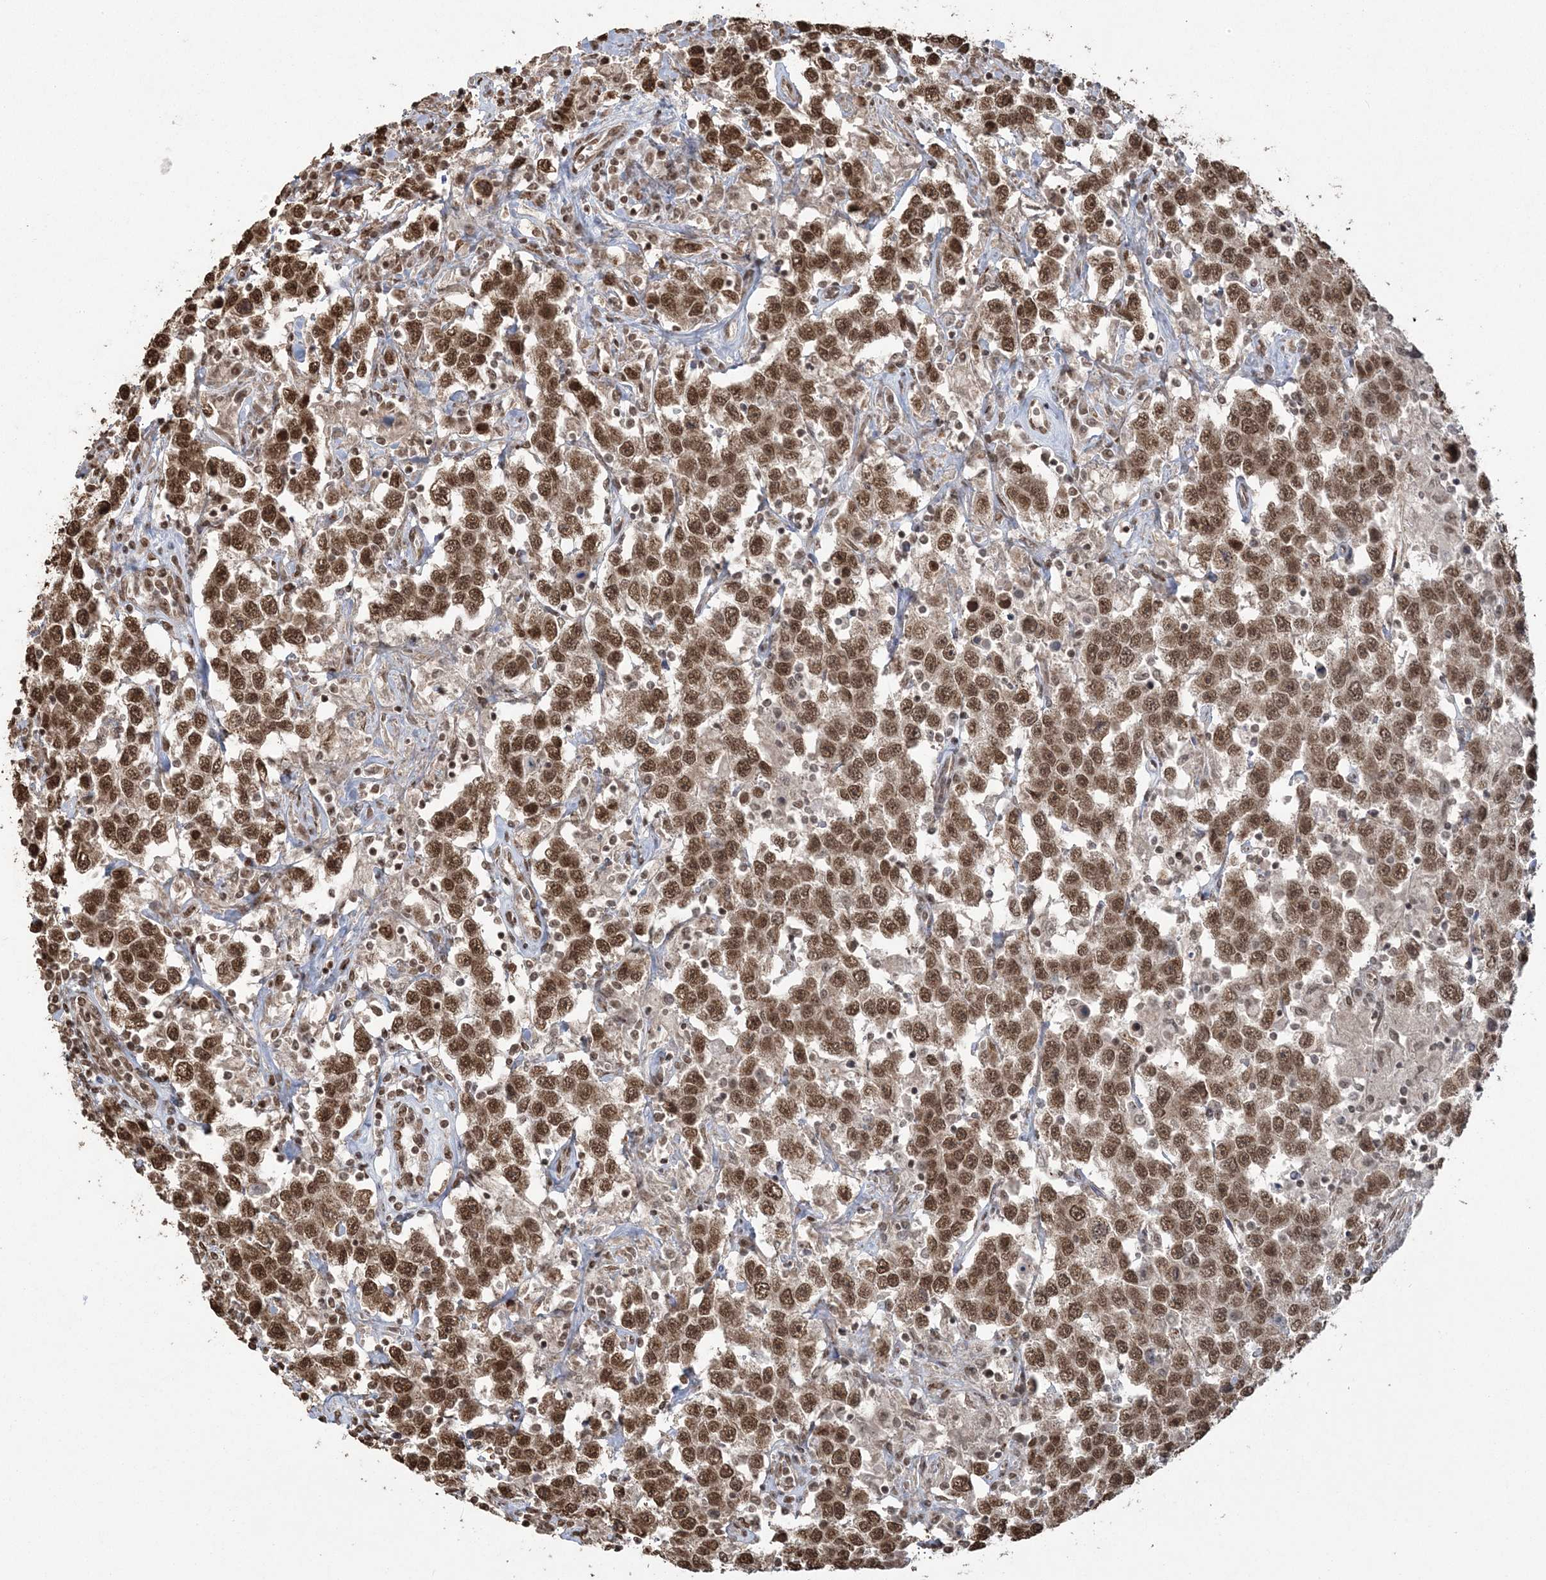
{"staining": {"intensity": "strong", "quantity": ">75%", "location": "nuclear"}, "tissue": "testis cancer", "cell_type": "Tumor cells", "image_type": "cancer", "snomed": [{"axis": "morphology", "description": "Seminoma, NOS"}, {"axis": "topography", "description": "Testis"}], "caption": "Immunohistochemical staining of human testis cancer reveals strong nuclear protein expression in approximately >75% of tumor cells.", "gene": "ZNF839", "patient": {"sex": "male", "age": 41}}